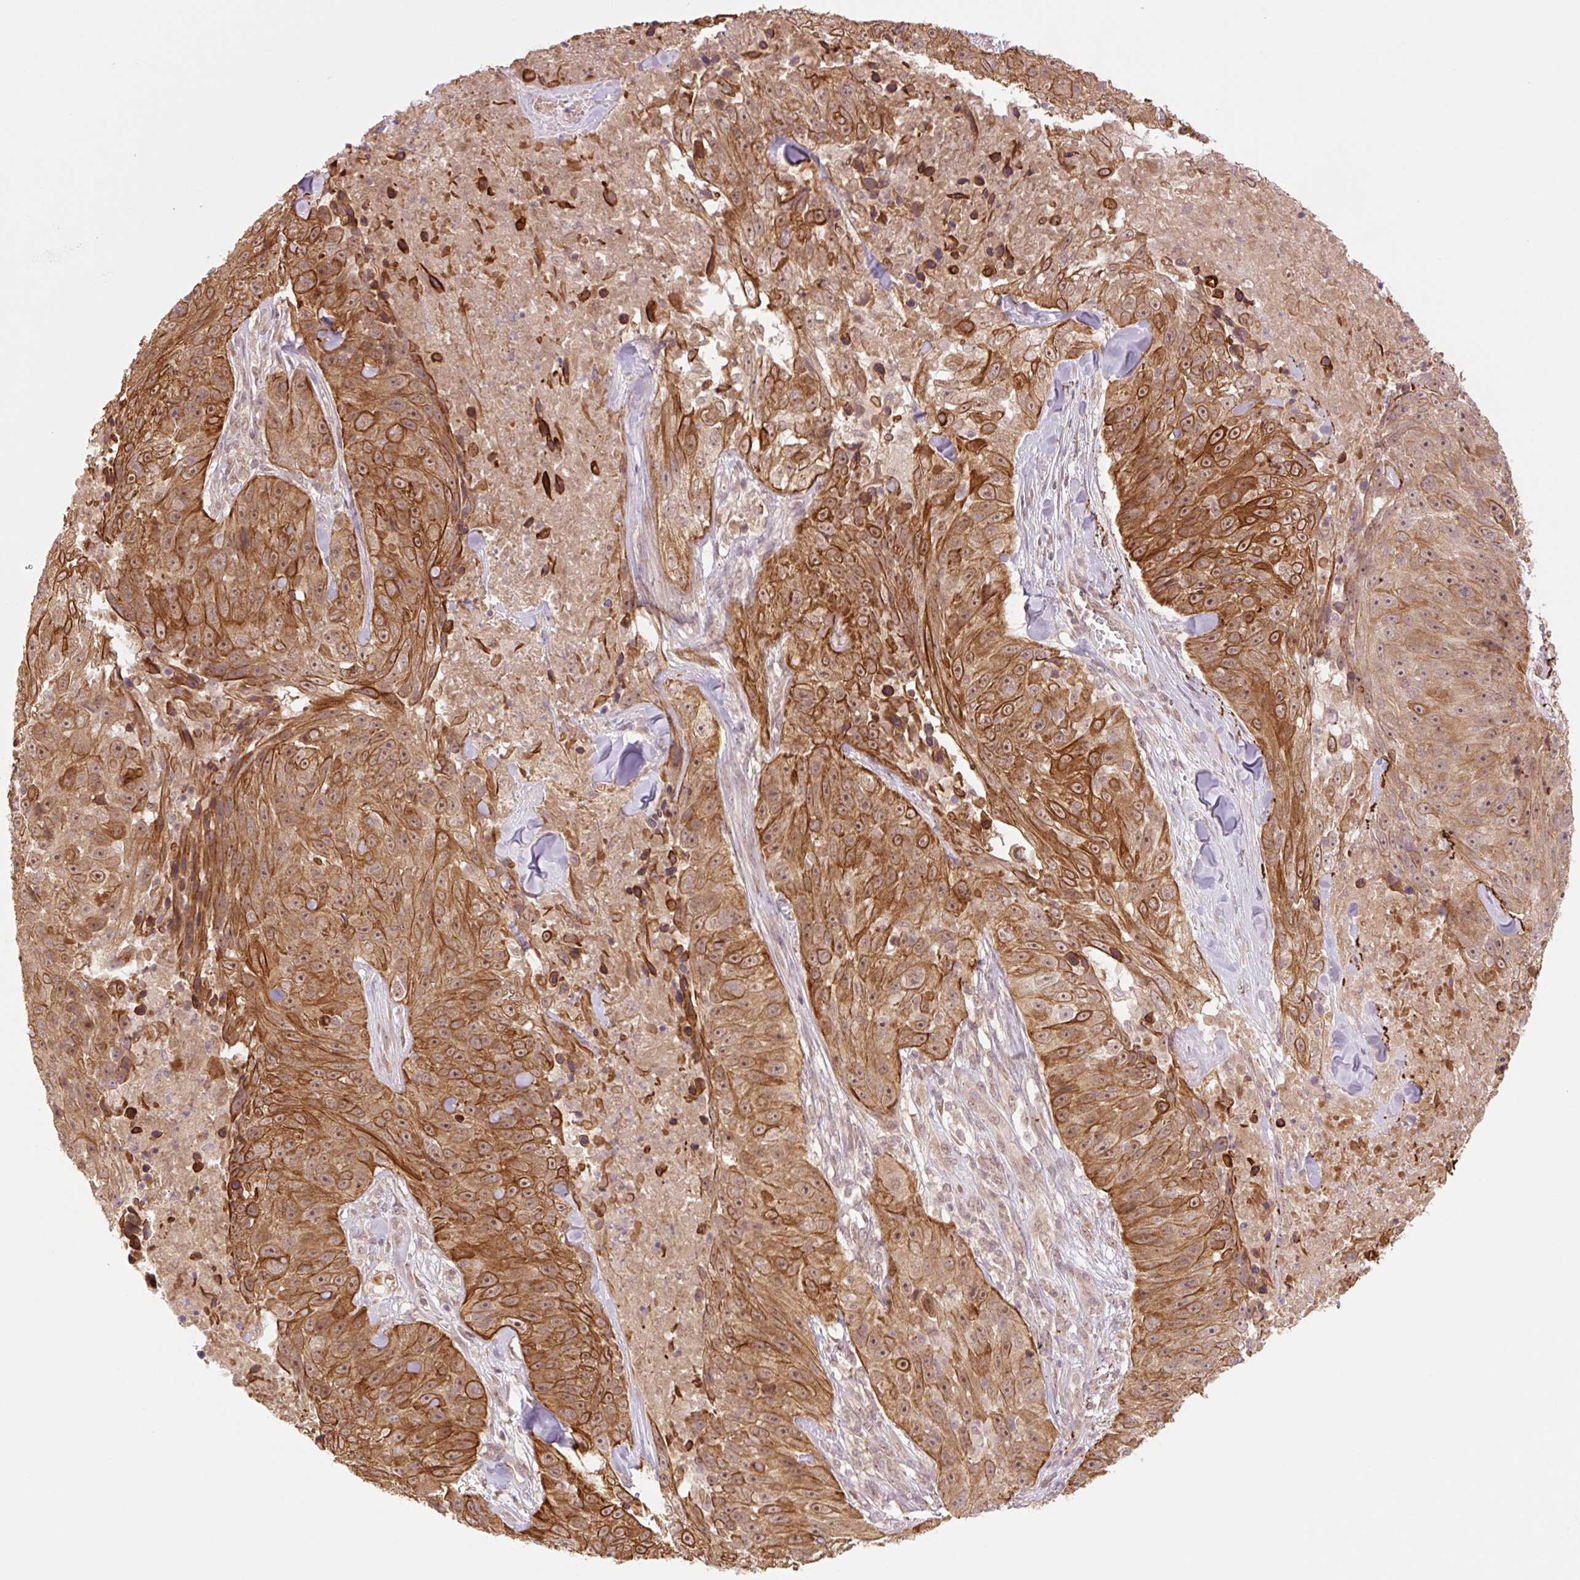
{"staining": {"intensity": "strong", "quantity": ">75%", "location": "cytoplasmic/membranous,nuclear"}, "tissue": "skin cancer", "cell_type": "Tumor cells", "image_type": "cancer", "snomed": [{"axis": "morphology", "description": "Squamous cell carcinoma, NOS"}, {"axis": "topography", "description": "Skin"}], "caption": "Brown immunohistochemical staining in human squamous cell carcinoma (skin) exhibits strong cytoplasmic/membranous and nuclear expression in about >75% of tumor cells.", "gene": "YJU2B", "patient": {"sex": "female", "age": 87}}